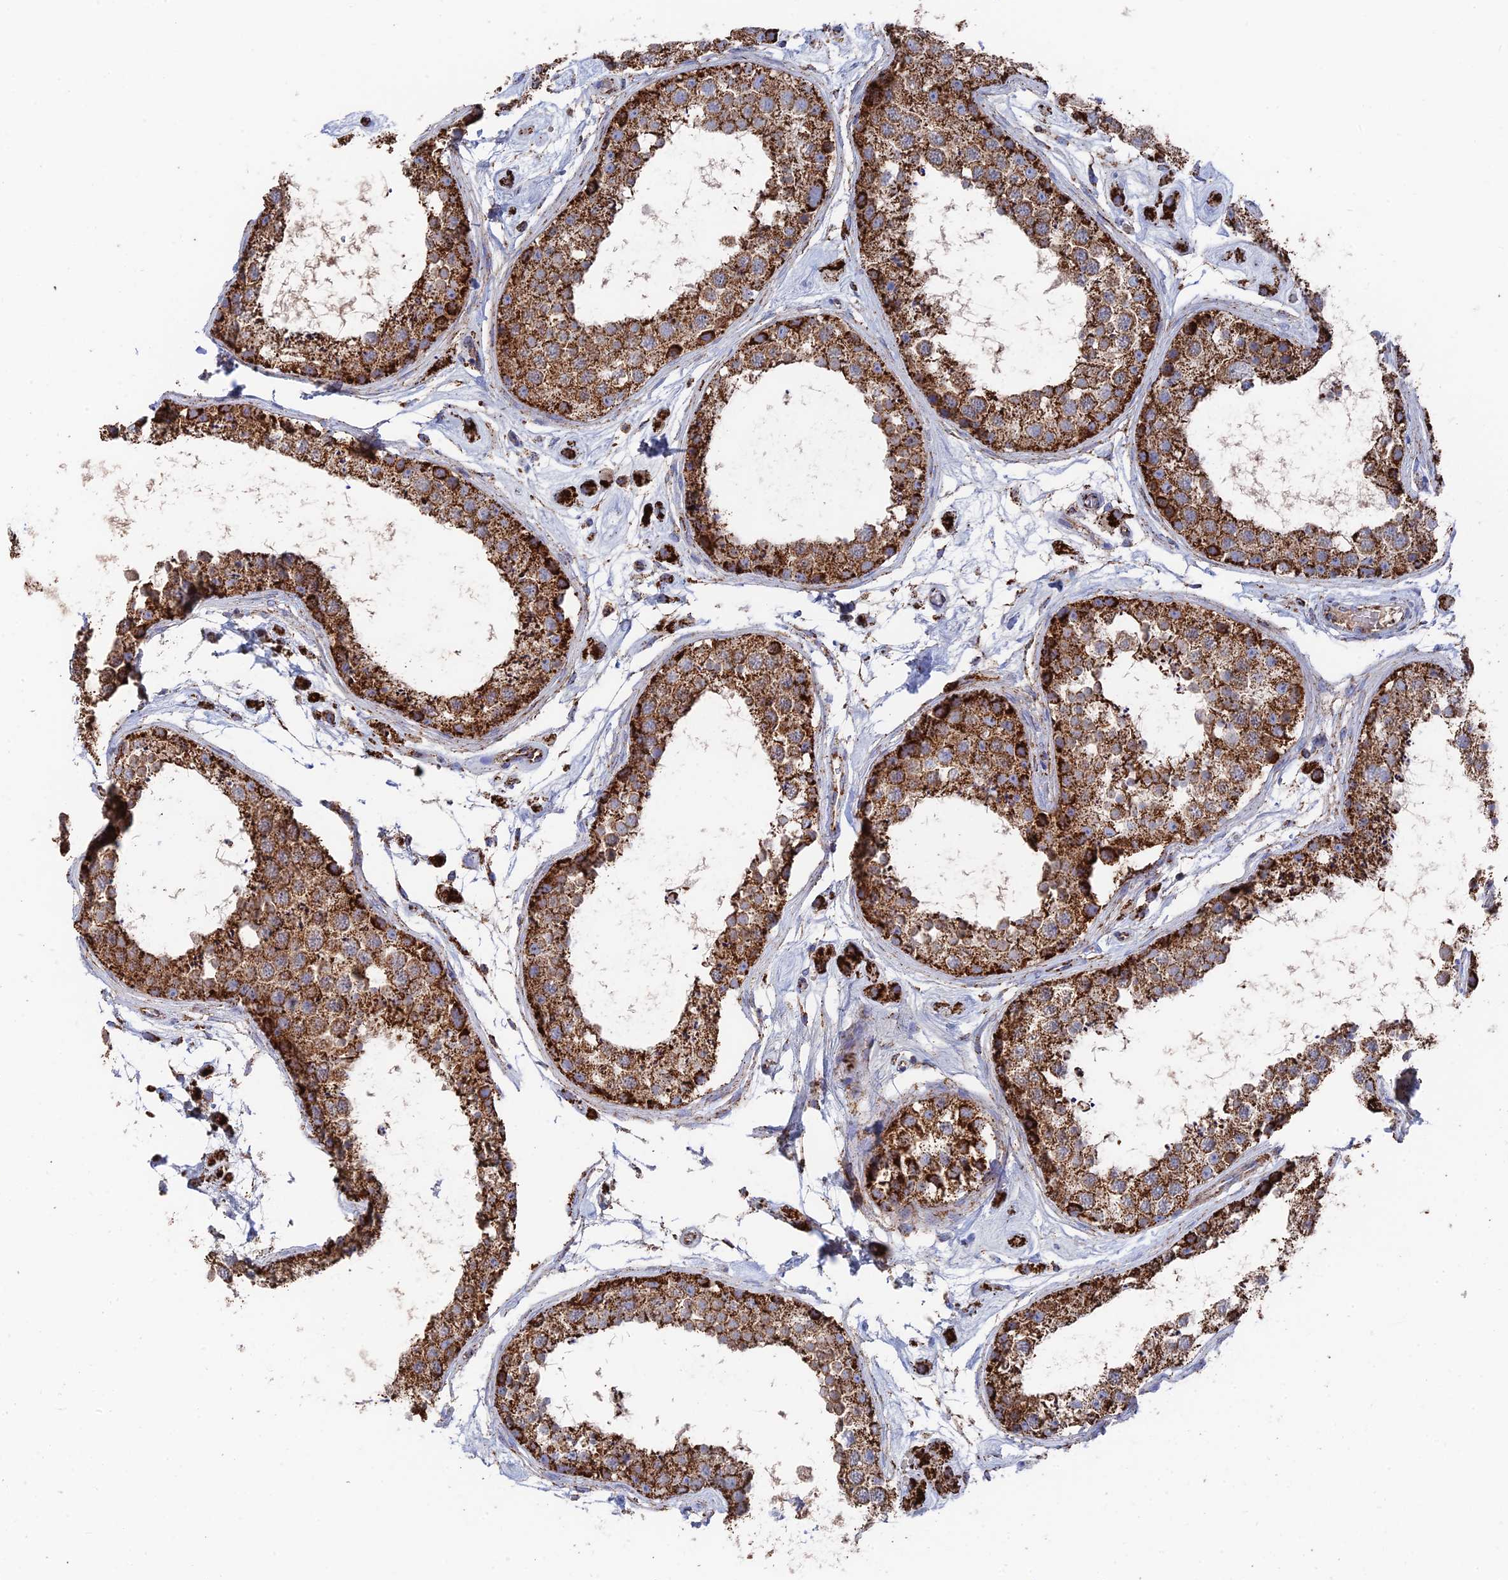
{"staining": {"intensity": "strong", "quantity": ">75%", "location": "cytoplasmic/membranous"}, "tissue": "testis", "cell_type": "Cells in seminiferous ducts", "image_type": "normal", "snomed": [{"axis": "morphology", "description": "Normal tissue, NOS"}, {"axis": "topography", "description": "Testis"}], "caption": "Testis stained with IHC reveals strong cytoplasmic/membranous expression in approximately >75% of cells in seminiferous ducts. Immunohistochemistry stains the protein in brown and the nuclei are stained blue.", "gene": "HAUS8", "patient": {"sex": "male", "age": 25}}